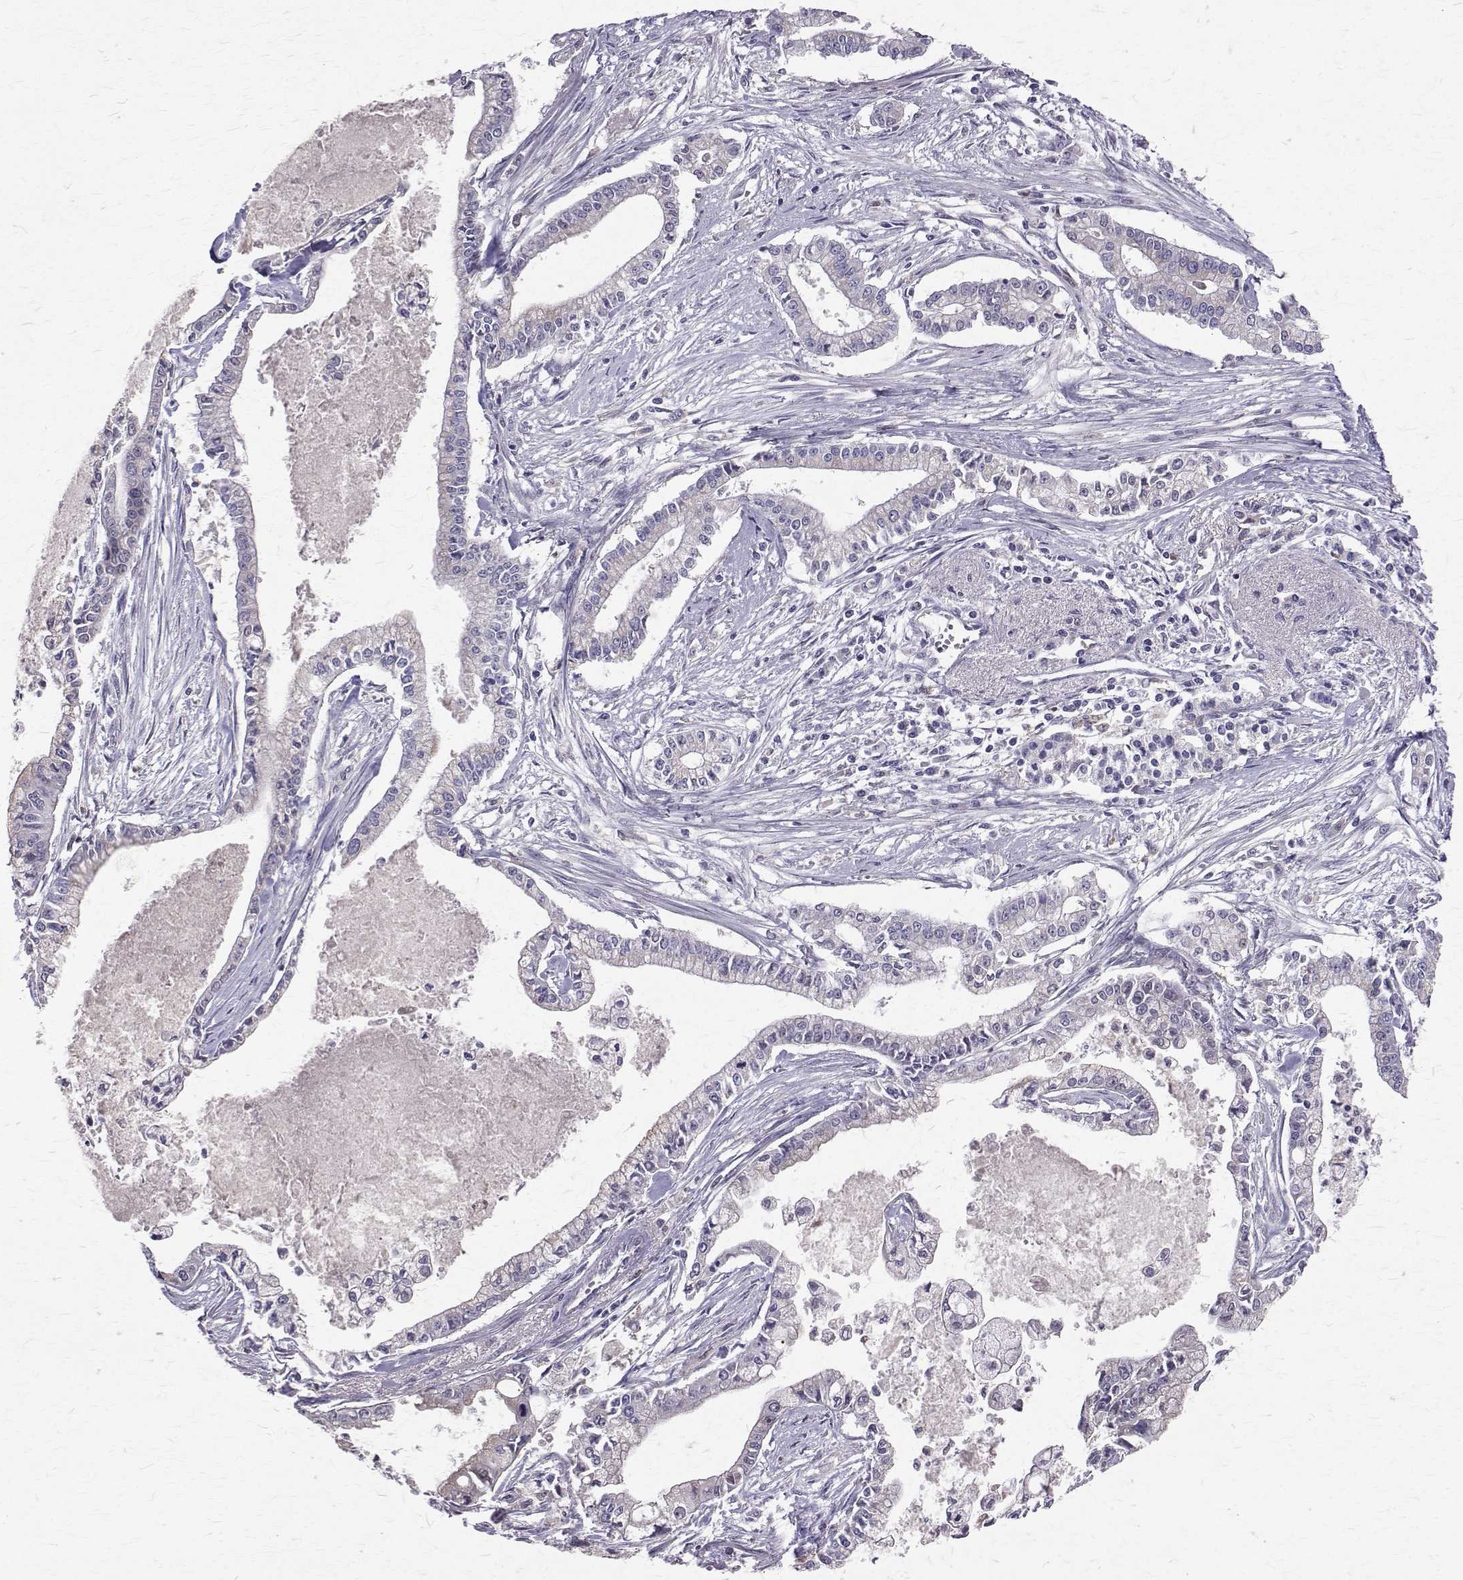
{"staining": {"intensity": "negative", "quantity": "none", "location": "none"}, "tissue": "pancreatic cancer", "cell_type": "Tumor cells", "image_type": "cancer", "snomed": [{"axis": "morphology", "description": "Adenocarcinoma, NOS"}, {"axis": "topography", "description": "Pancreas"}], "caption": "An image of human pancreatic cancer is negative for staining in tumor cells.", "gene": "CCDC89", "patient": {"sex": "female", "age": 65}}